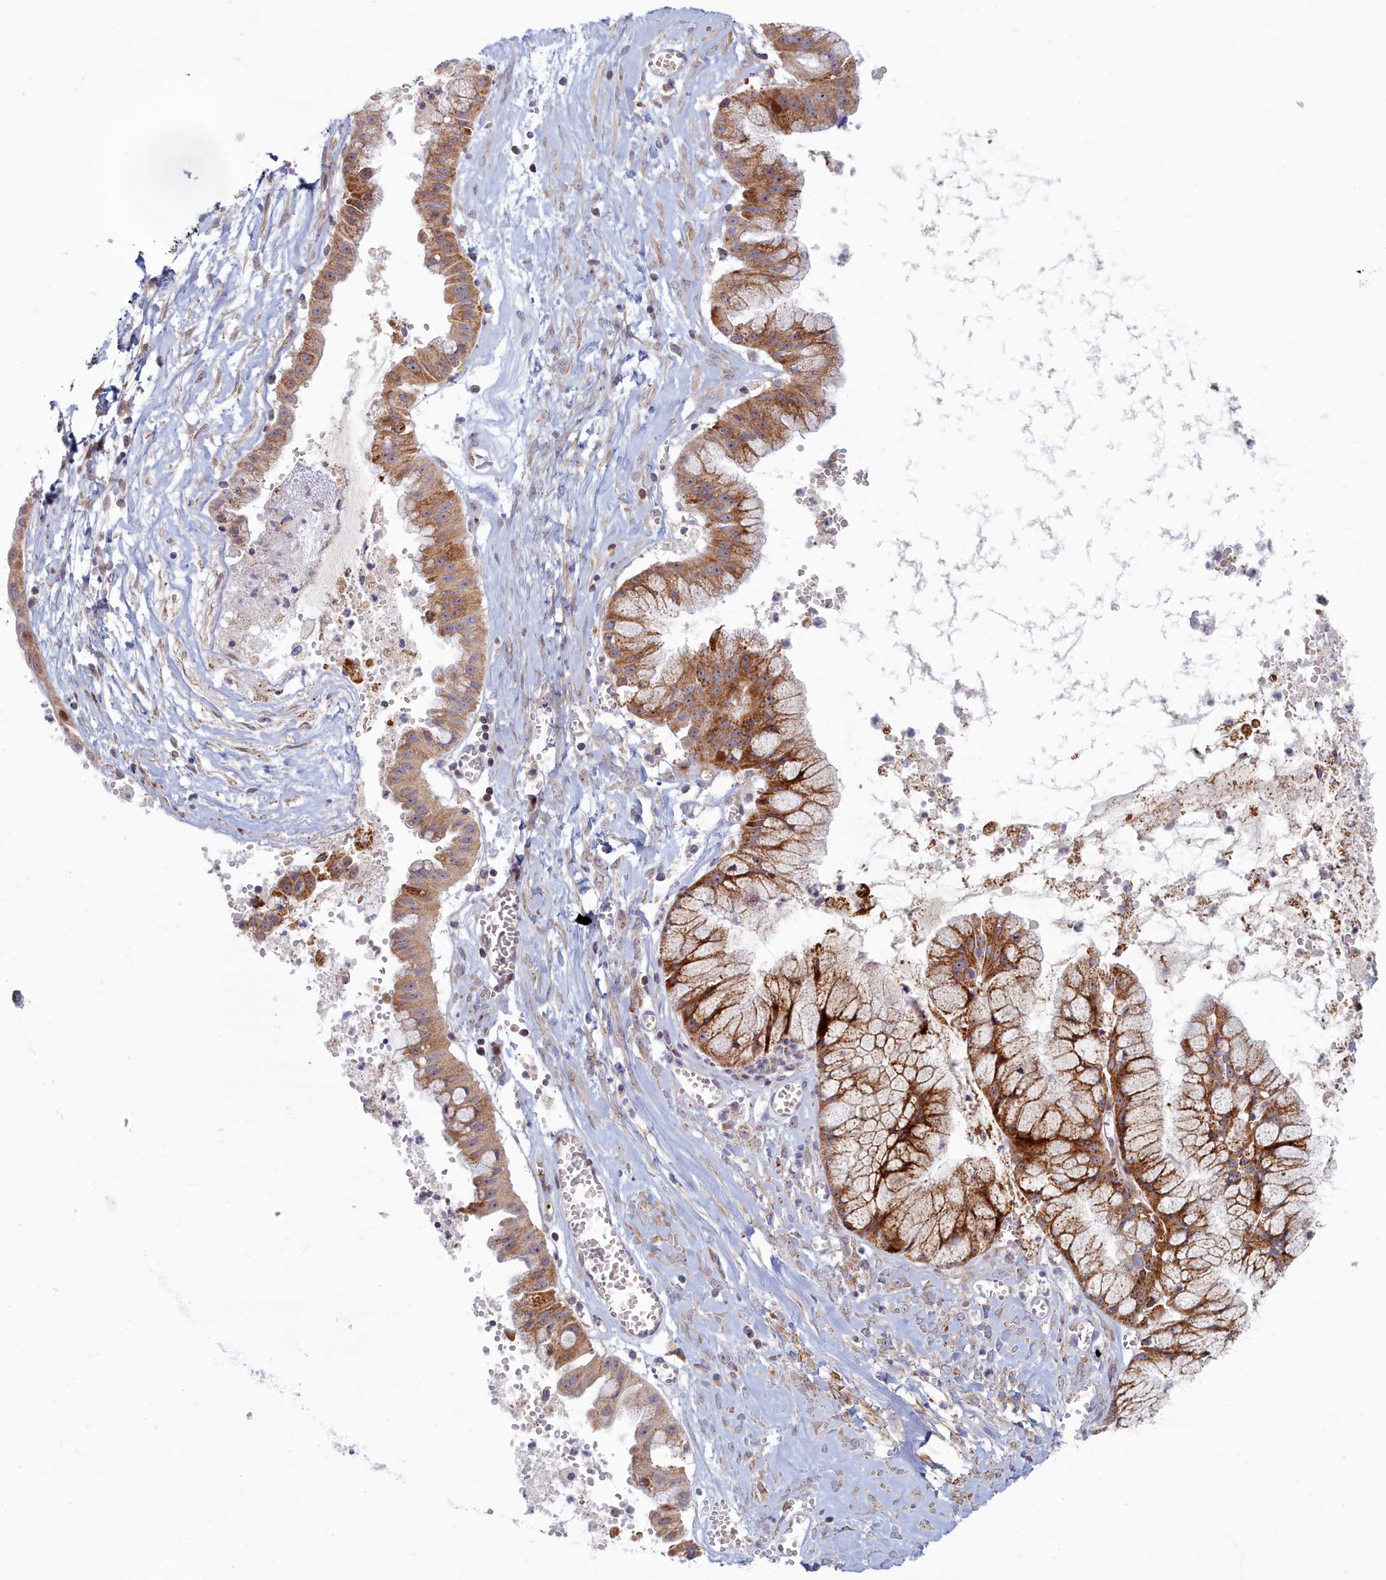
{"staining": {"intensity": "moderate", "quantity": ">75%", "location": "cytoplasmic/membranous"}, "tissue": "ovarian cancer", "cell_type": "Tumor cells", "image_type": "cancer", "snomed": [{"axis": "morphology", "description": "Cystadenocarcinoma, mucinous, NOS"}, {"axis": "topography", "description": "Ovary"}], "caption": "Protein expression analysis of human ovarian cancer (mucinous cystadenocarcinoma) reveals moderate cytoplasmic/membranous staining in about >75% of tumor cells.", "gene": "C15orf40", "patient": {"sex": "female", "age": 70}}